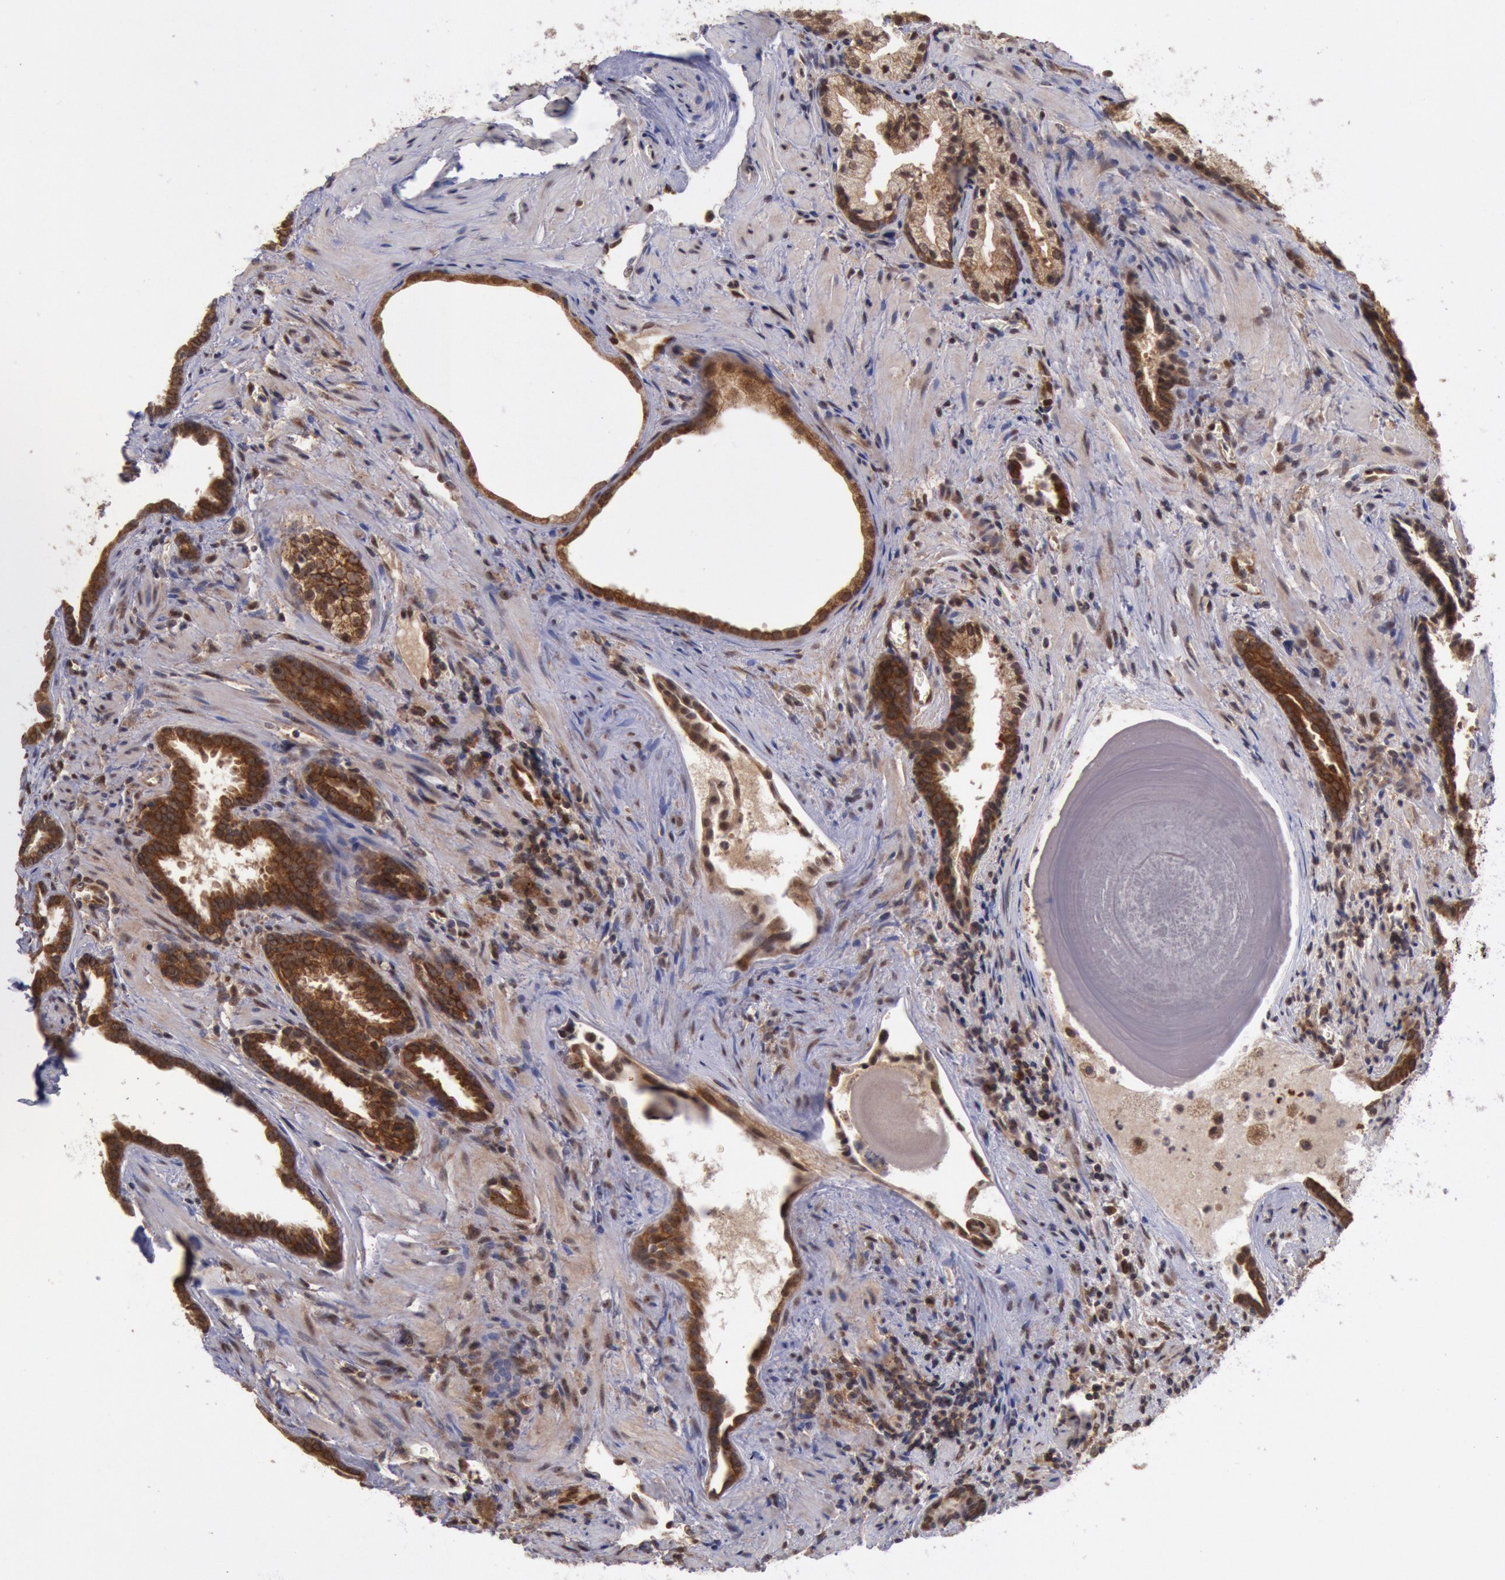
{"staining": {"intensity": "strong", "quantity": ">75%", "location": "cytoplasmic/membranous"}, "tissue": "prostate cancer", "cell_type": "Tumor cells", "image_type": "cancer", "snomed": [{"axis": "morphology", "description": "Adenocarcinoma, Medium grade"}, {"axis": "topography", "description": "Prostate"}], "caption": "Protein staining reveals strong cytoplasmic/membranous expression in about >75% of tumor cells in prostate cancer. (Stains: DAB (3,3'-diaminobenzidine) in brown, nuclei in blue, Microscopy: brightfield microscopy at high magnification).", "gene": "STX17", "patient": {"sex": "male", "age": 64}}